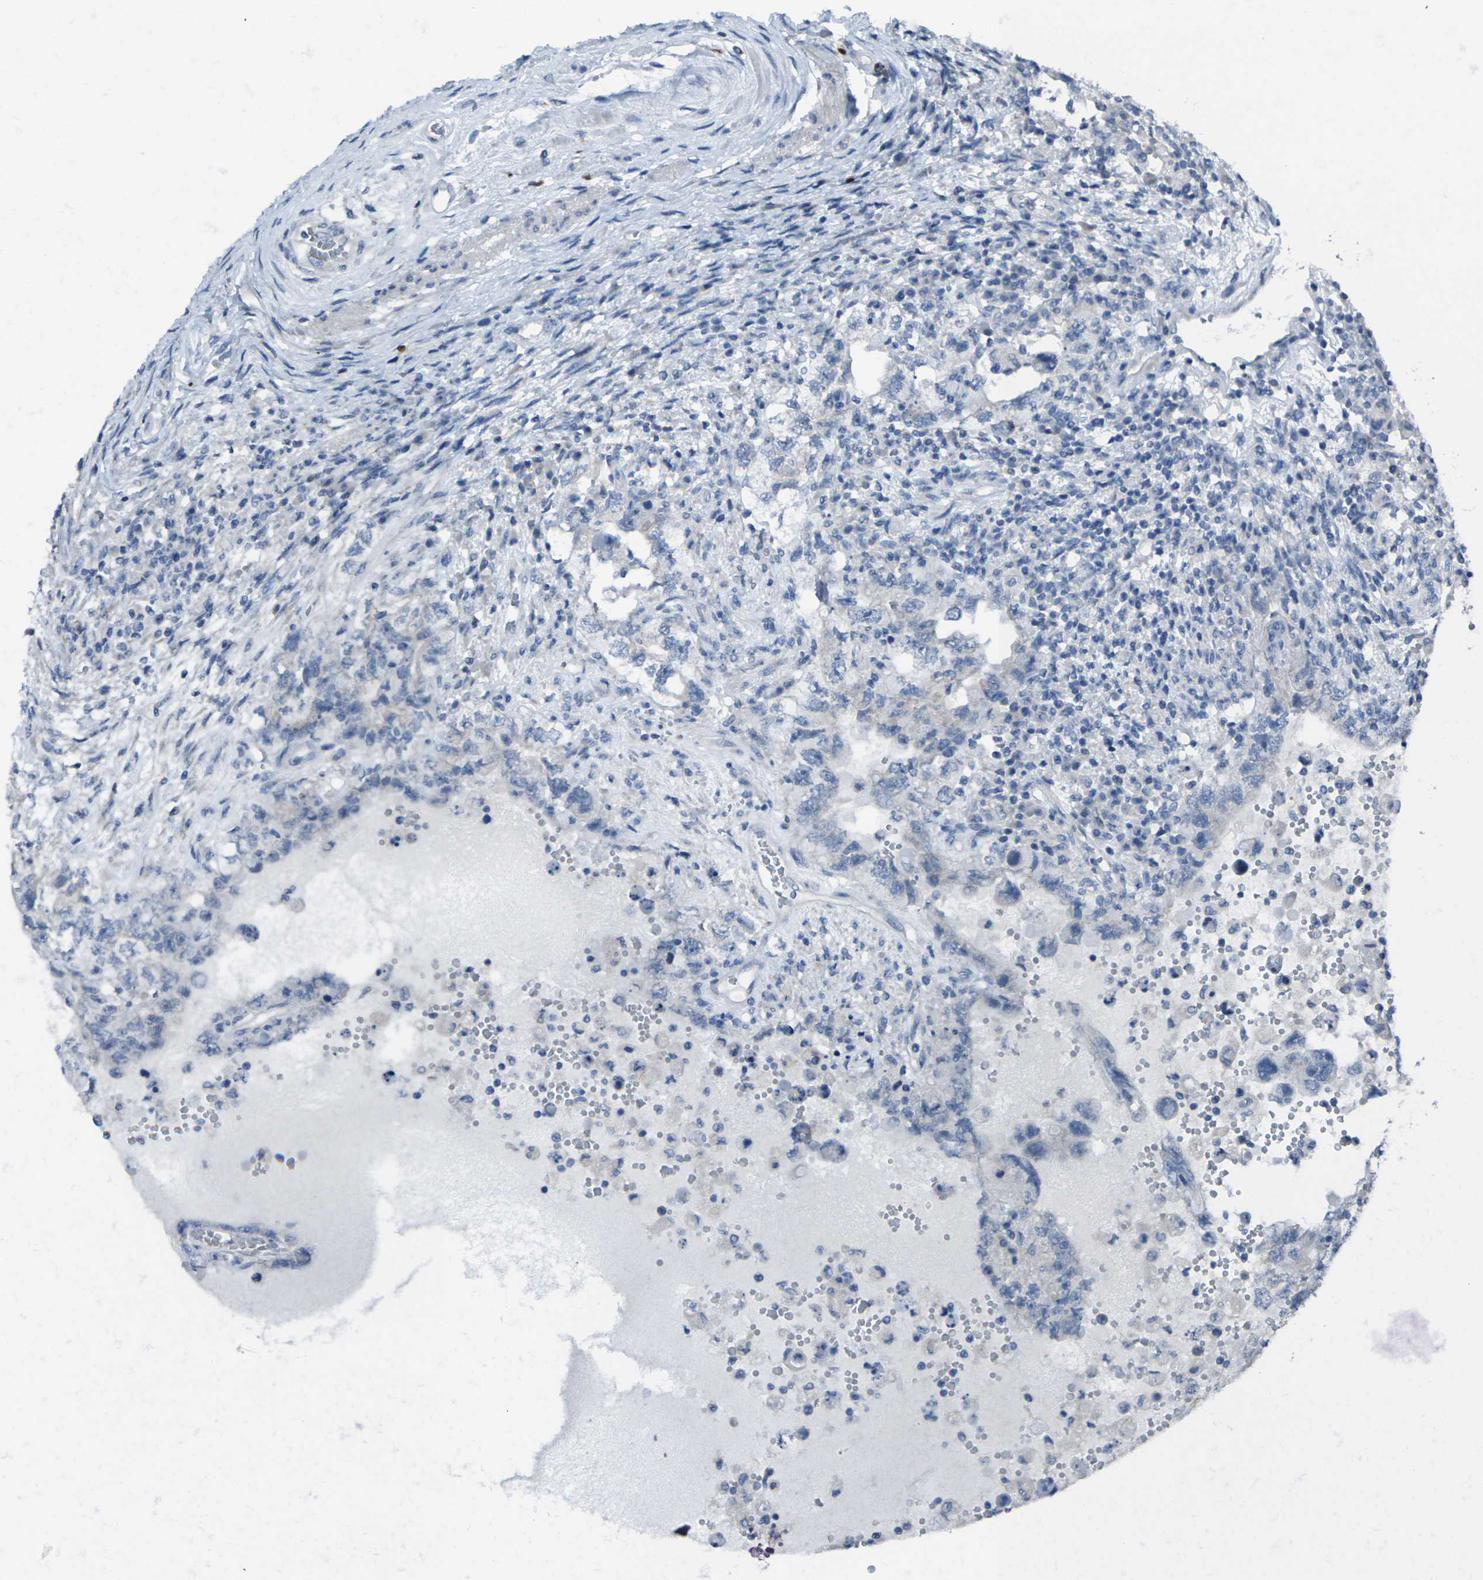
{"staining": {"intensity": "negative", "quantity": "none", "location": "none"}, "tissue": "testis cancer", "cell_type": "Tumor cells", "image_type": "cancer", "snomed": [{"axis": "morphology", "description": "Carcinoma, Embryonal, NOS"}, {"axis": "topography", "description": "Testis"}], "caption": "This is an IHC micrograph of testis embryonal carcinoma. There is no expression in tumor cells.", "gene": "CCR10", "patient": {"sex": "male", "age": 26}}